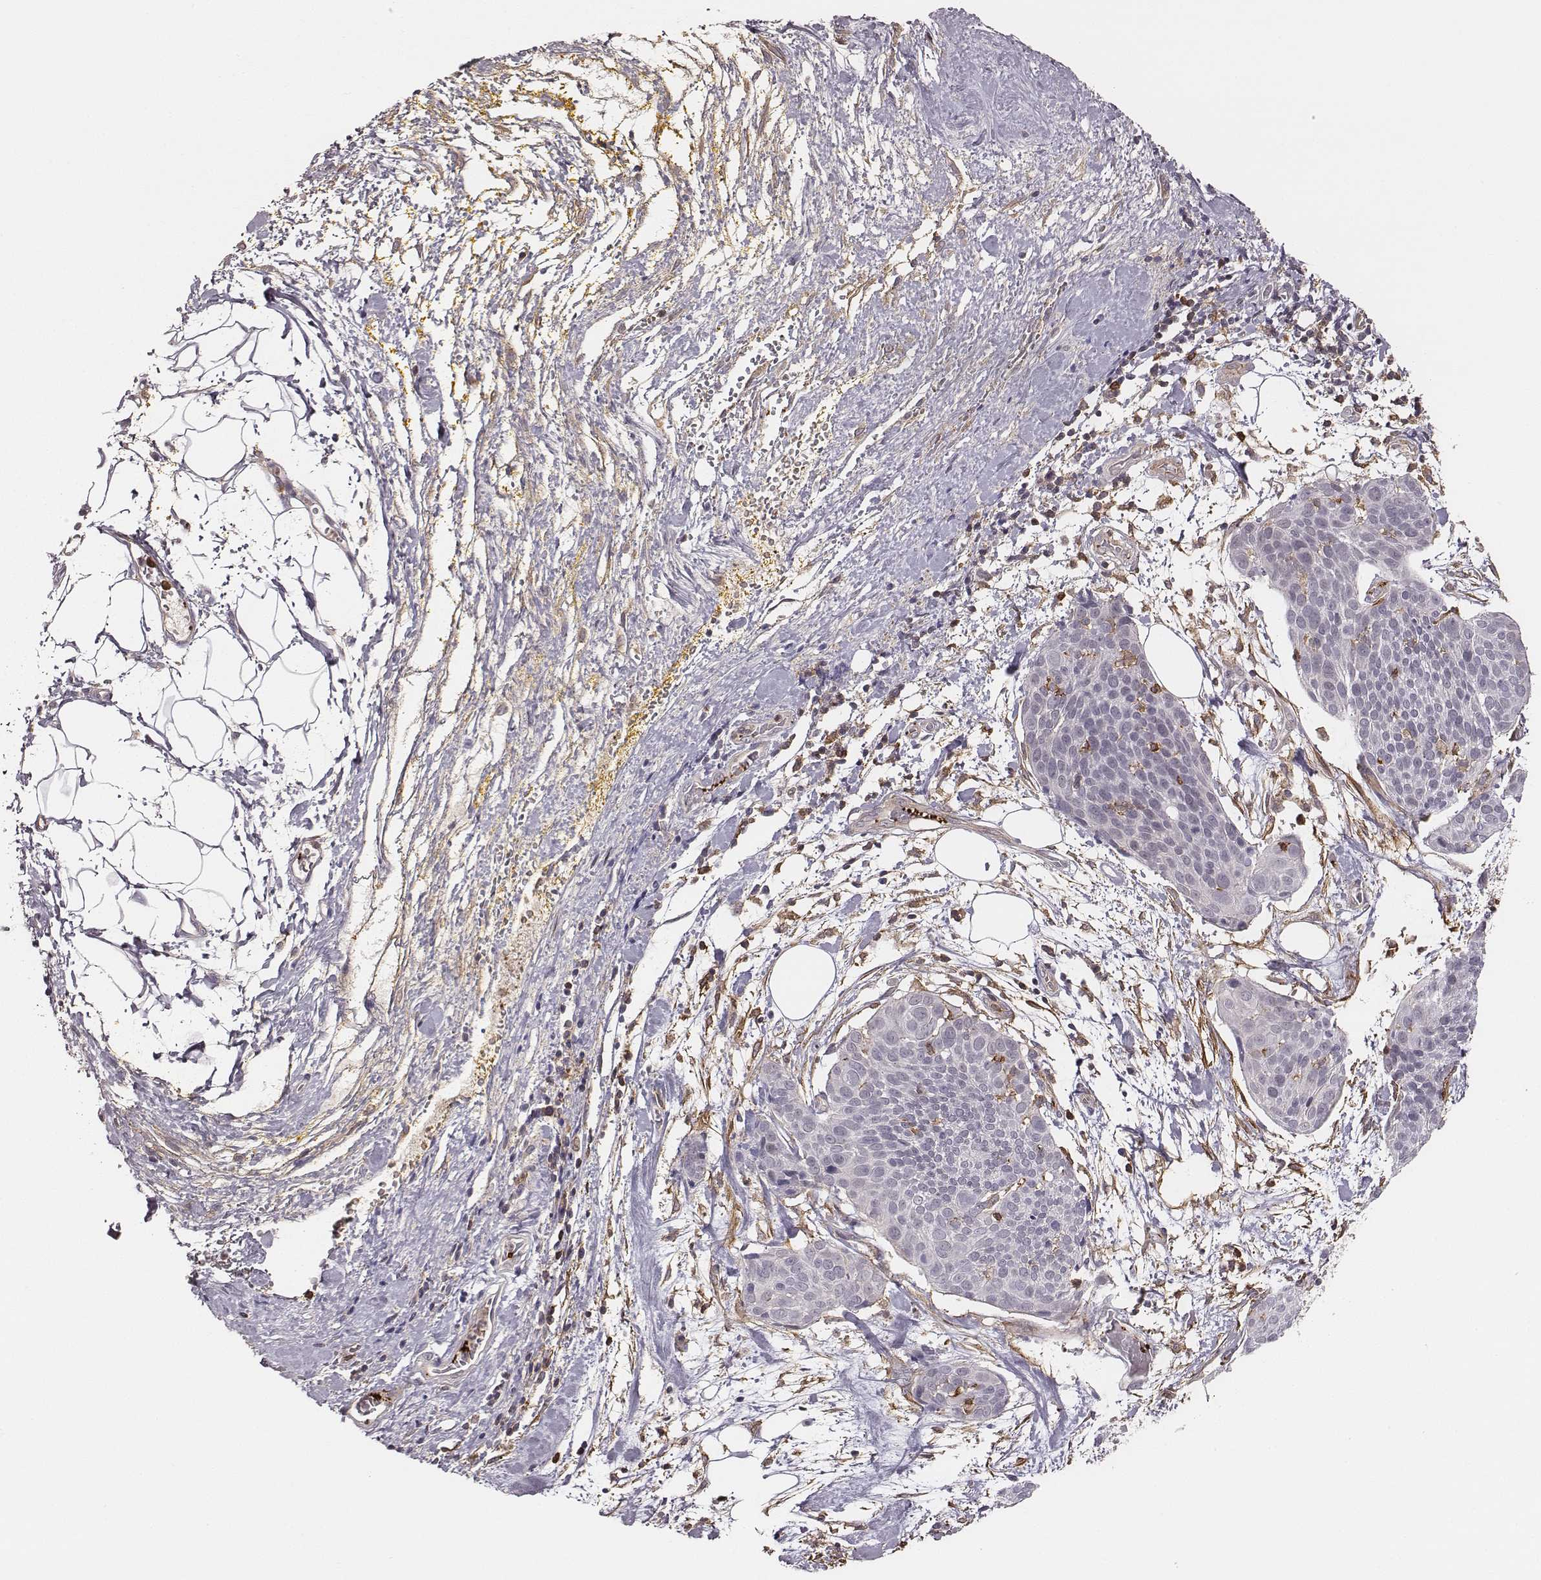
{"staining": {"intensity": "negative", "quantity": "none", "location": "none"}, "tissue": "cervical cancer", "cell_type": "Tumor cells", "image_type": "cancer", "snomed": [{"axis": "morphology", "description": "Squamous cell carcinoma, NOS"}, {"axis": "topography", "description": "Cervix"}], "caption": "This is an immunohistochemistry photomicrograph of human squamous cell carcinoma (cervical). There is no positivity in tumor cells.", "gene": "ZYX", "patient": {"sex": "female", "age": 39}}